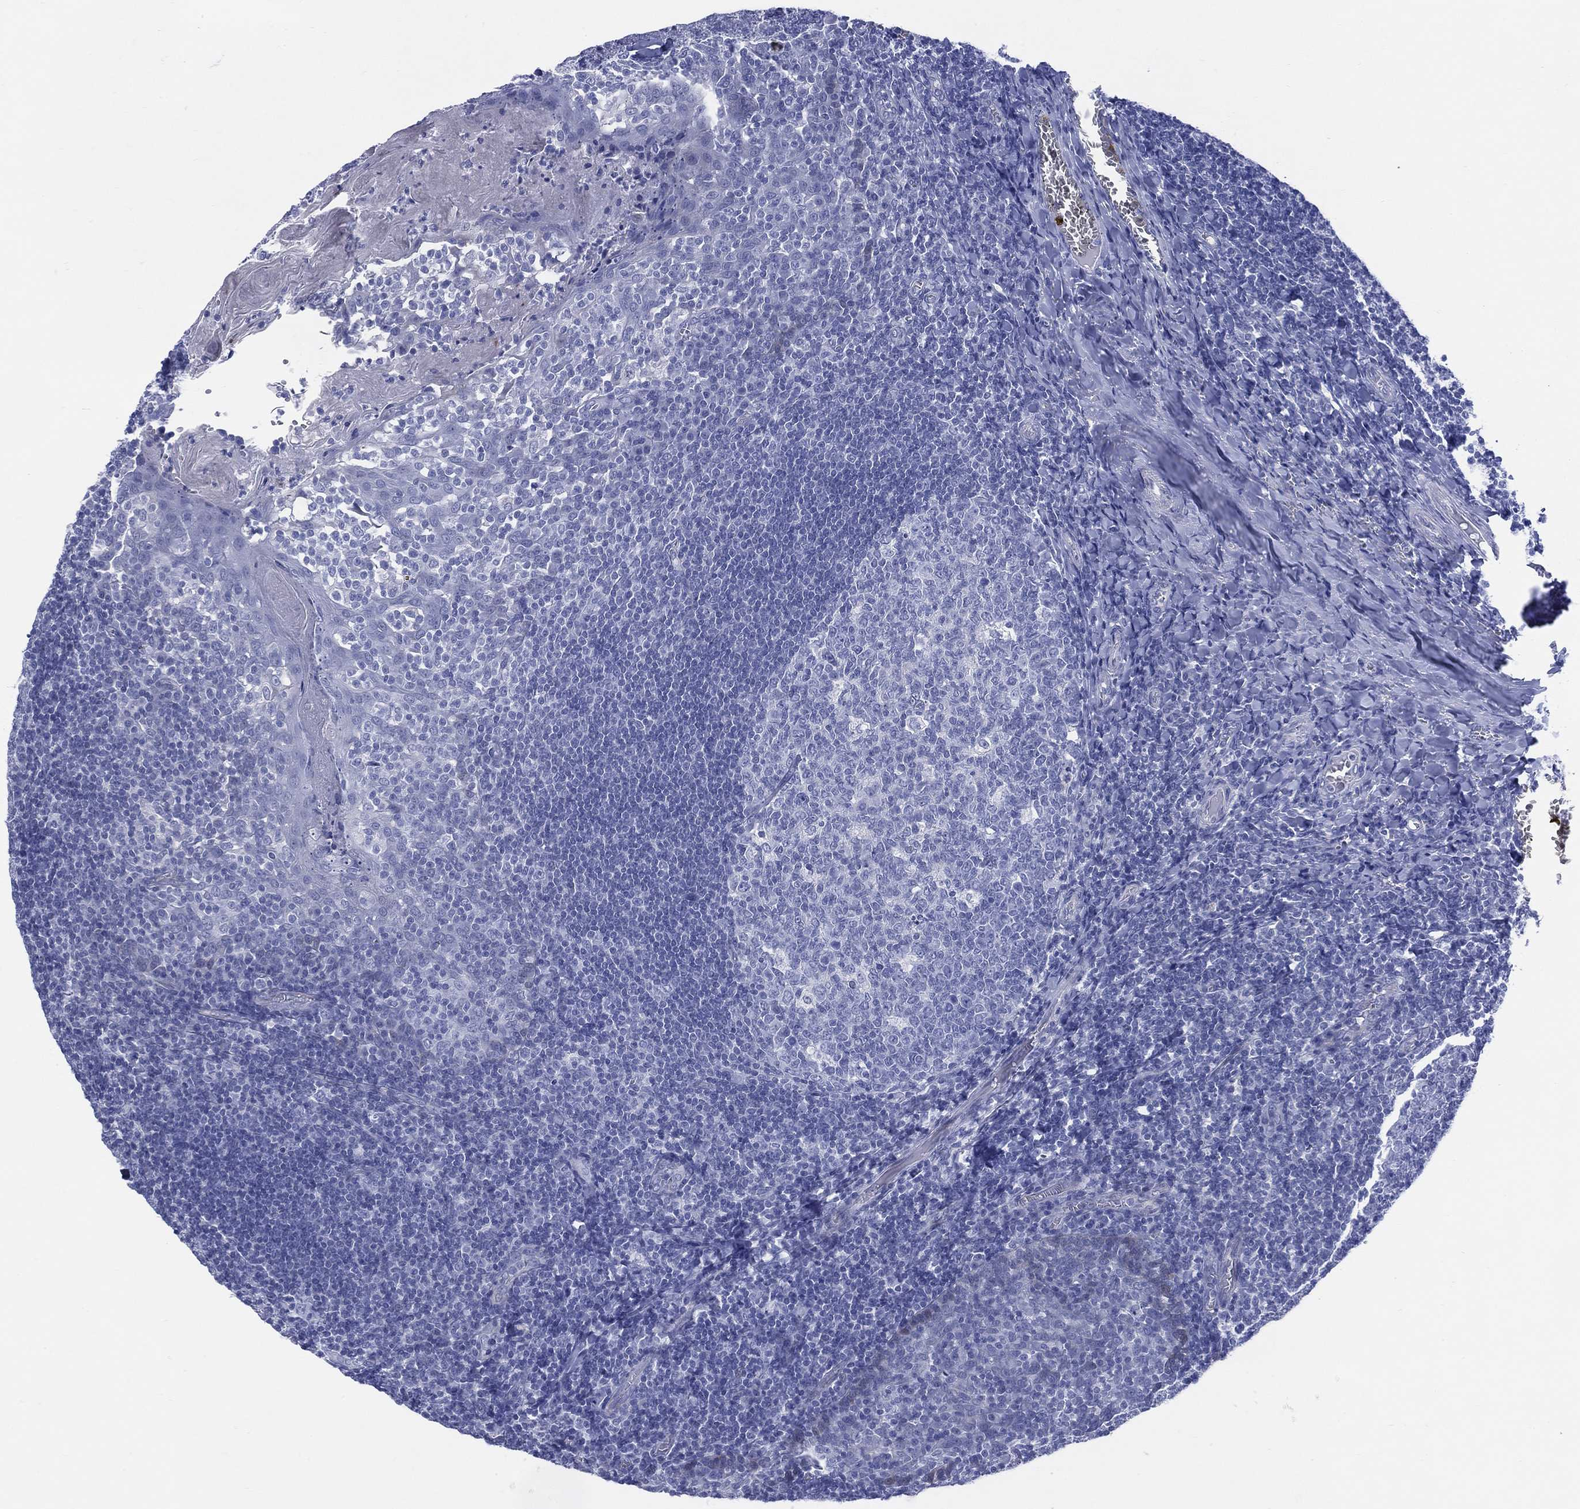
{"staining": {"intensity": "negative", "quantity": "none", "location": "none"}, "tissue": "tonsil", "cell_type": "Germinal center cells", "image_type": "normal", "snomed": [{"axis": "morphology", "description": "Normal tissue, NOS"}, {"axis": "topography", "description": "Tonsil"}], "caption": "DAB (3,3'-diaminobenzidine) immunohistochemical staining of normal tonsil shows no significant expression in germinal center cells.", "gene": "ENSG00000285953", "patient": {"sex": "female", "age": 13}}